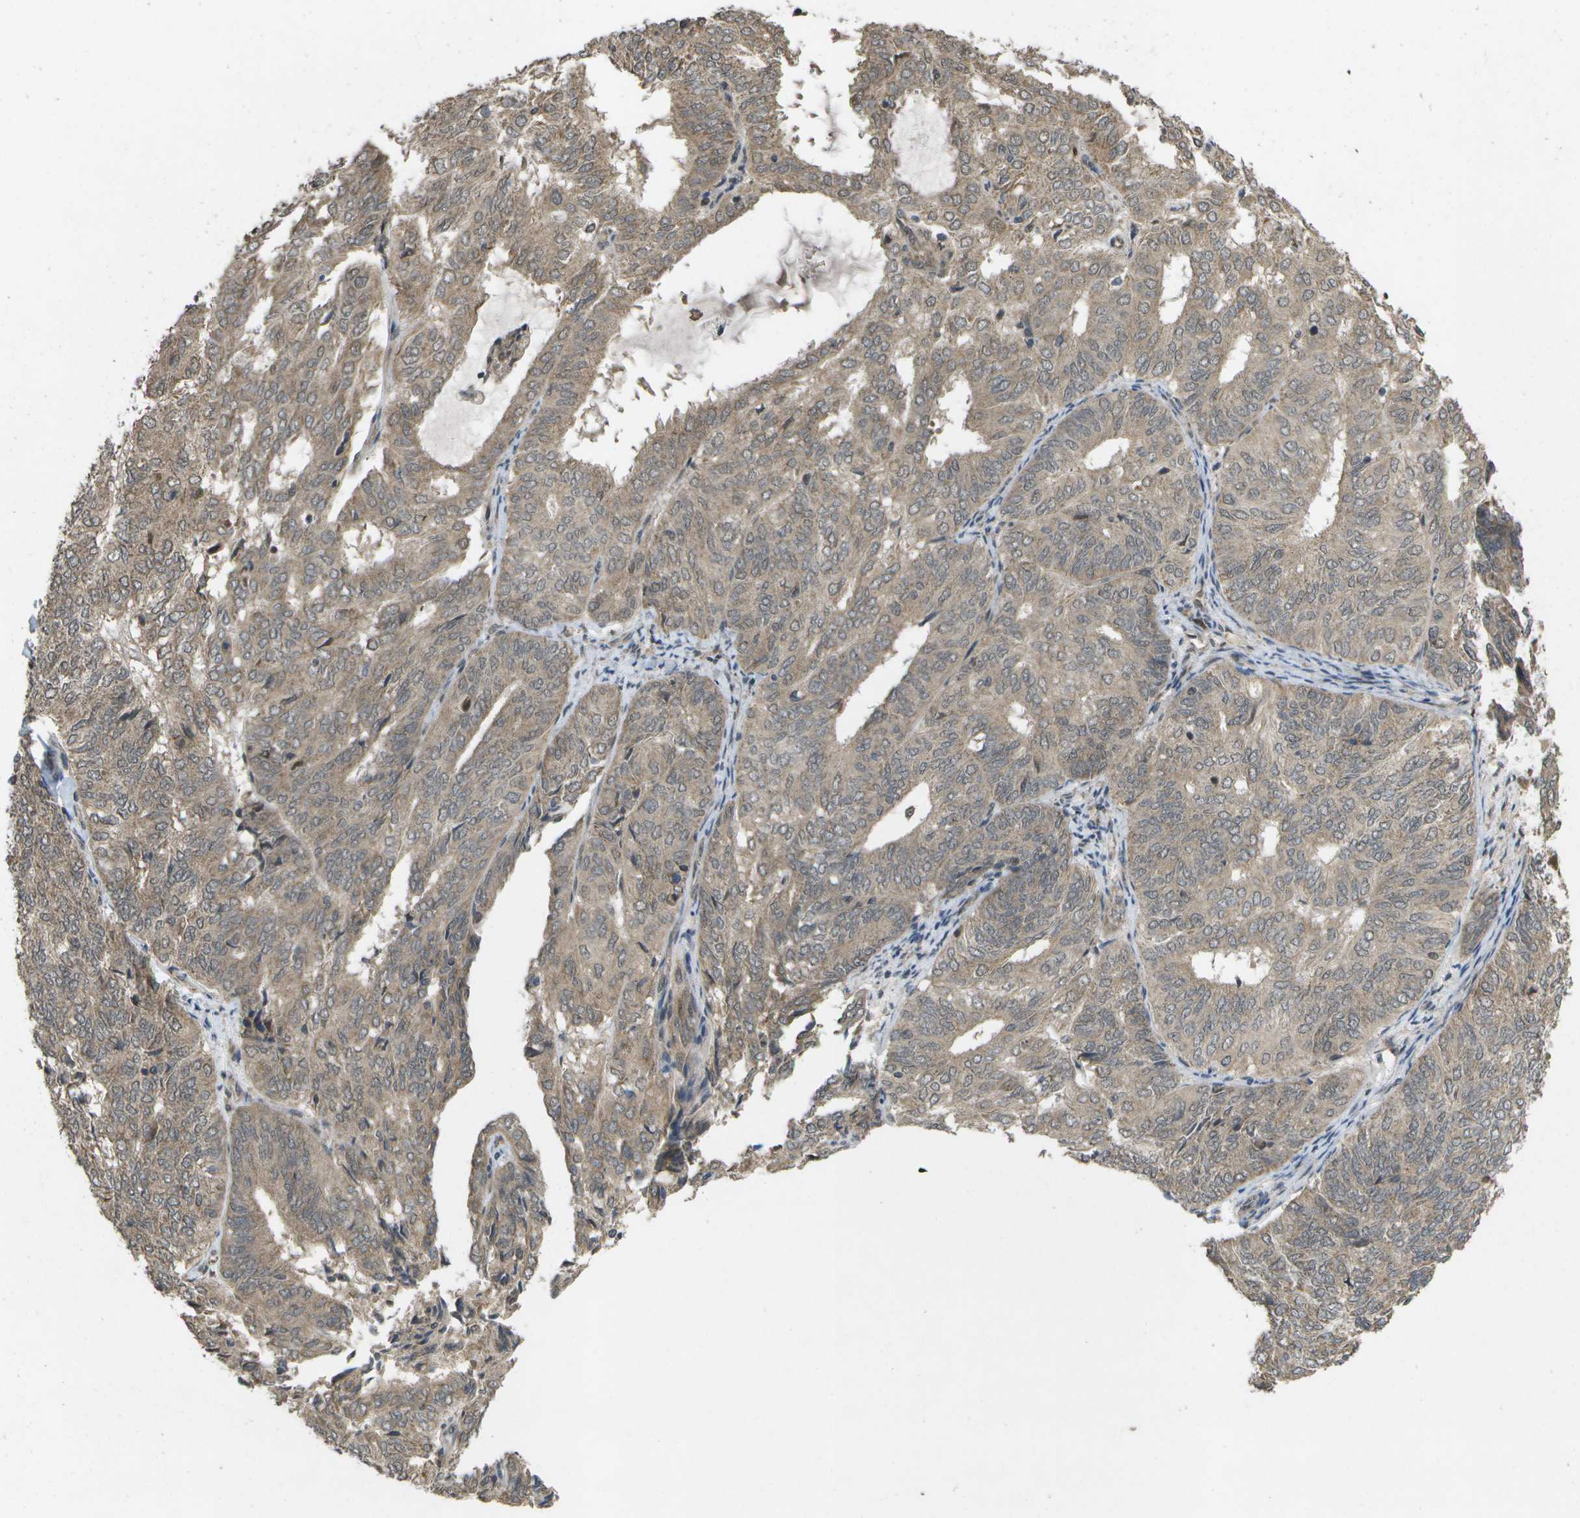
{"staining": {"intensity": "weak", "quantity": ">75%", "location": "cytoplasmic/membranous"}, "tissue": "endometrial cancer", "cell_type": "Tumor cells", "image_type": "cancer", "snomed": [{"axis": "morphology", "description": "Adenocarcinoma, NOS"}, {"axis": "topography", "description": "Uterus"}], "caption": "DAB (3,3'-diaminobenzidine) immunohistochemical staining of endometrial cancer exhibits weak cytoplasmic/membranous protein positivity in approximately >75% of tumor cells.", "gene": "ALAS1", "patient": {"sex": "female", "age": 60}}